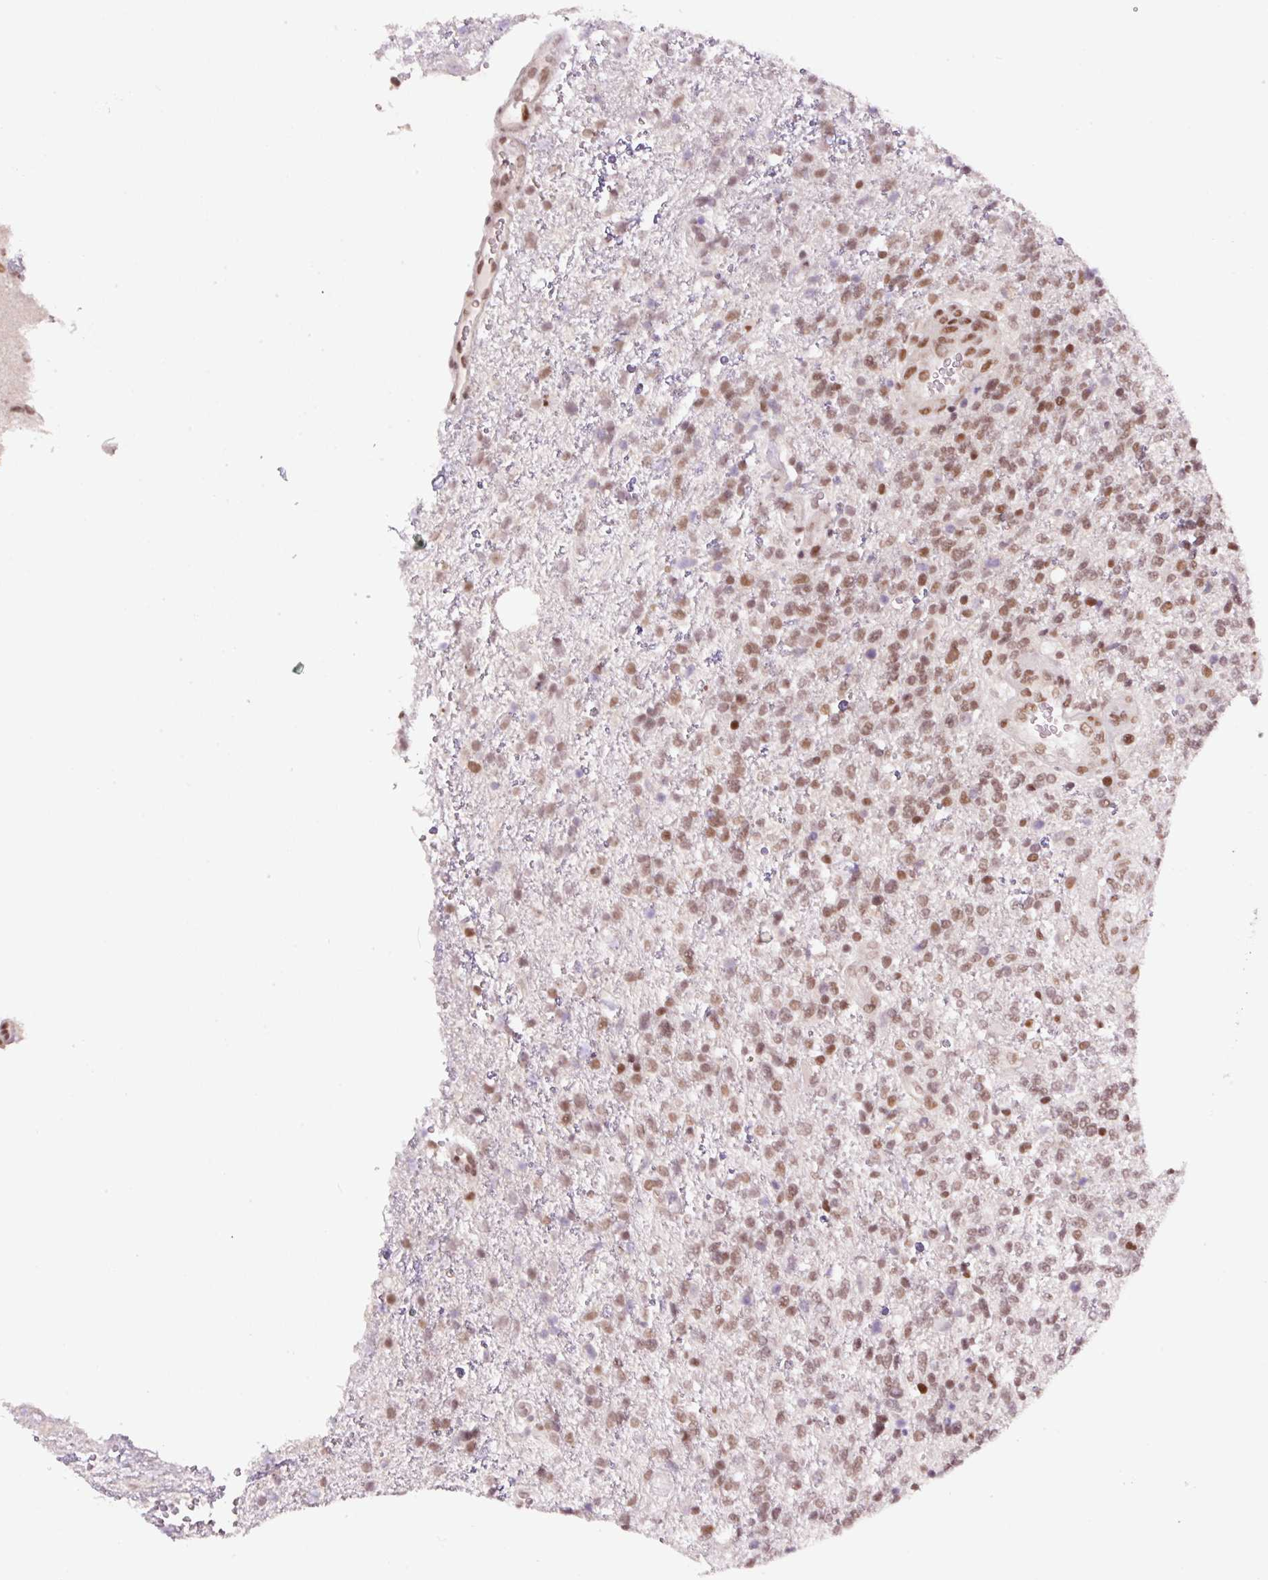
{"staining": {"intensity": "moderate", "quantity": ">75%", "location": "nuclear"}, "tissue": "glioma", "cell_type": "Tumor cells", "image_type": "cancer", "snomed": [{"axis": "morphology", "description": "Glioma, malignant, High grade"}, {"axis": "topography", "description": "Brain"}], "caption": "Brown immunohistochemical staining in malignant glioma (high-grade) demonstrates moderate nuclear staining in approximately >75% of tumor cells. The protein is stained brown, and the nuclei are stained in blue (DAB IHC with brightfield microscopy, high magnification).", "gene": "CCNL2", "patient": {"sex": "male", "age": 56}}